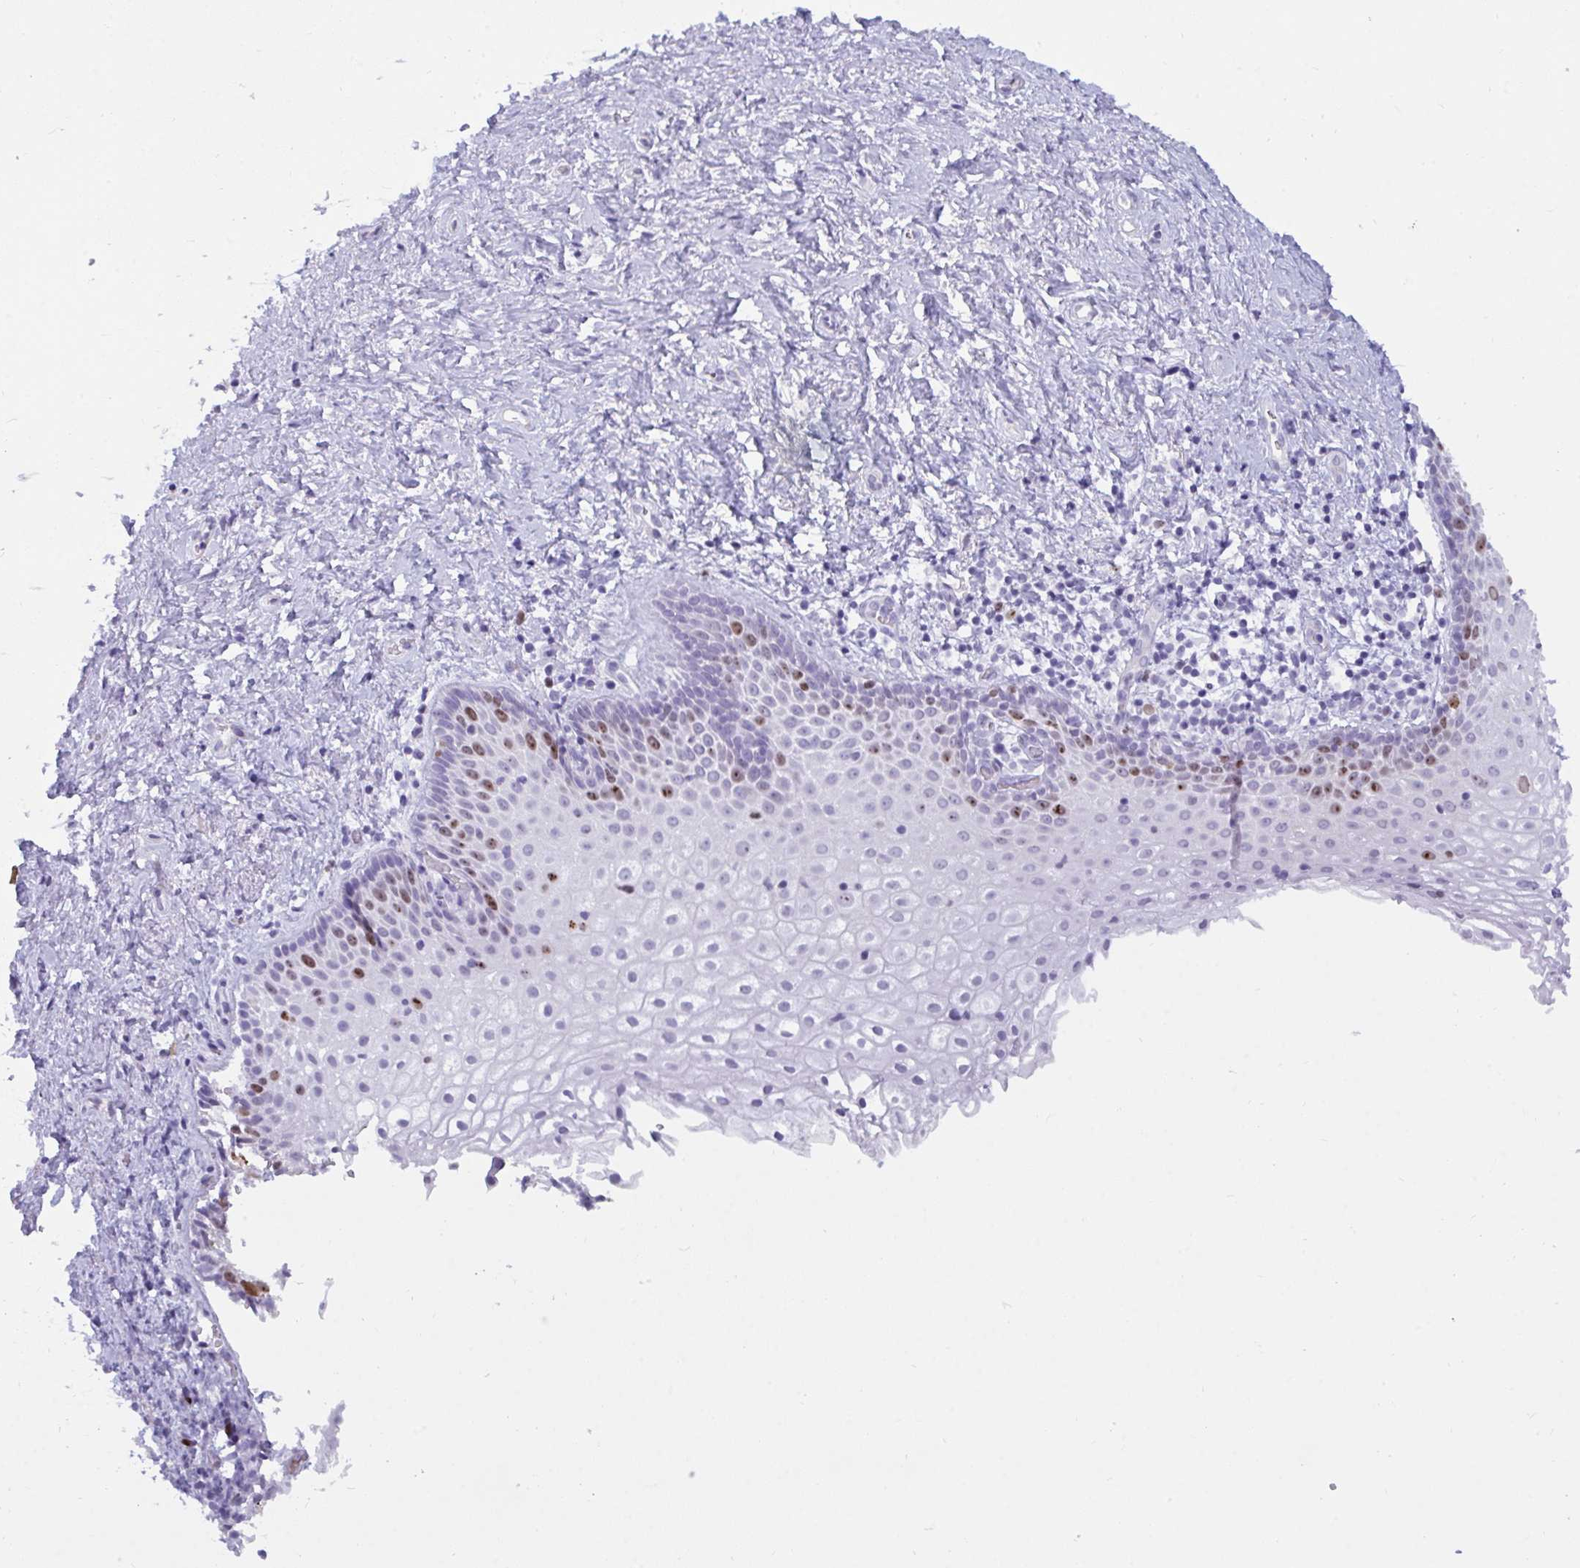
{"staining": {"intensity": "moderate", "quantity": "<25%", "location": "nuclear"}, "tissue": "vagina", "cell_type": "Squamous epithelial cells", "image_type": "normal", "snomed": [{"axis": "morphology", "description": "Normal tissue, NOS"}, {"axis": "topography", "description": "Vagina"}], "caption": "A low amount of moderate nuclear positivity is seen in approximately <25% of squamous epithelial cells in unremarkable vagina.", "gene": "SUZ12", "patient": {"sex": "female", "age": 61}}